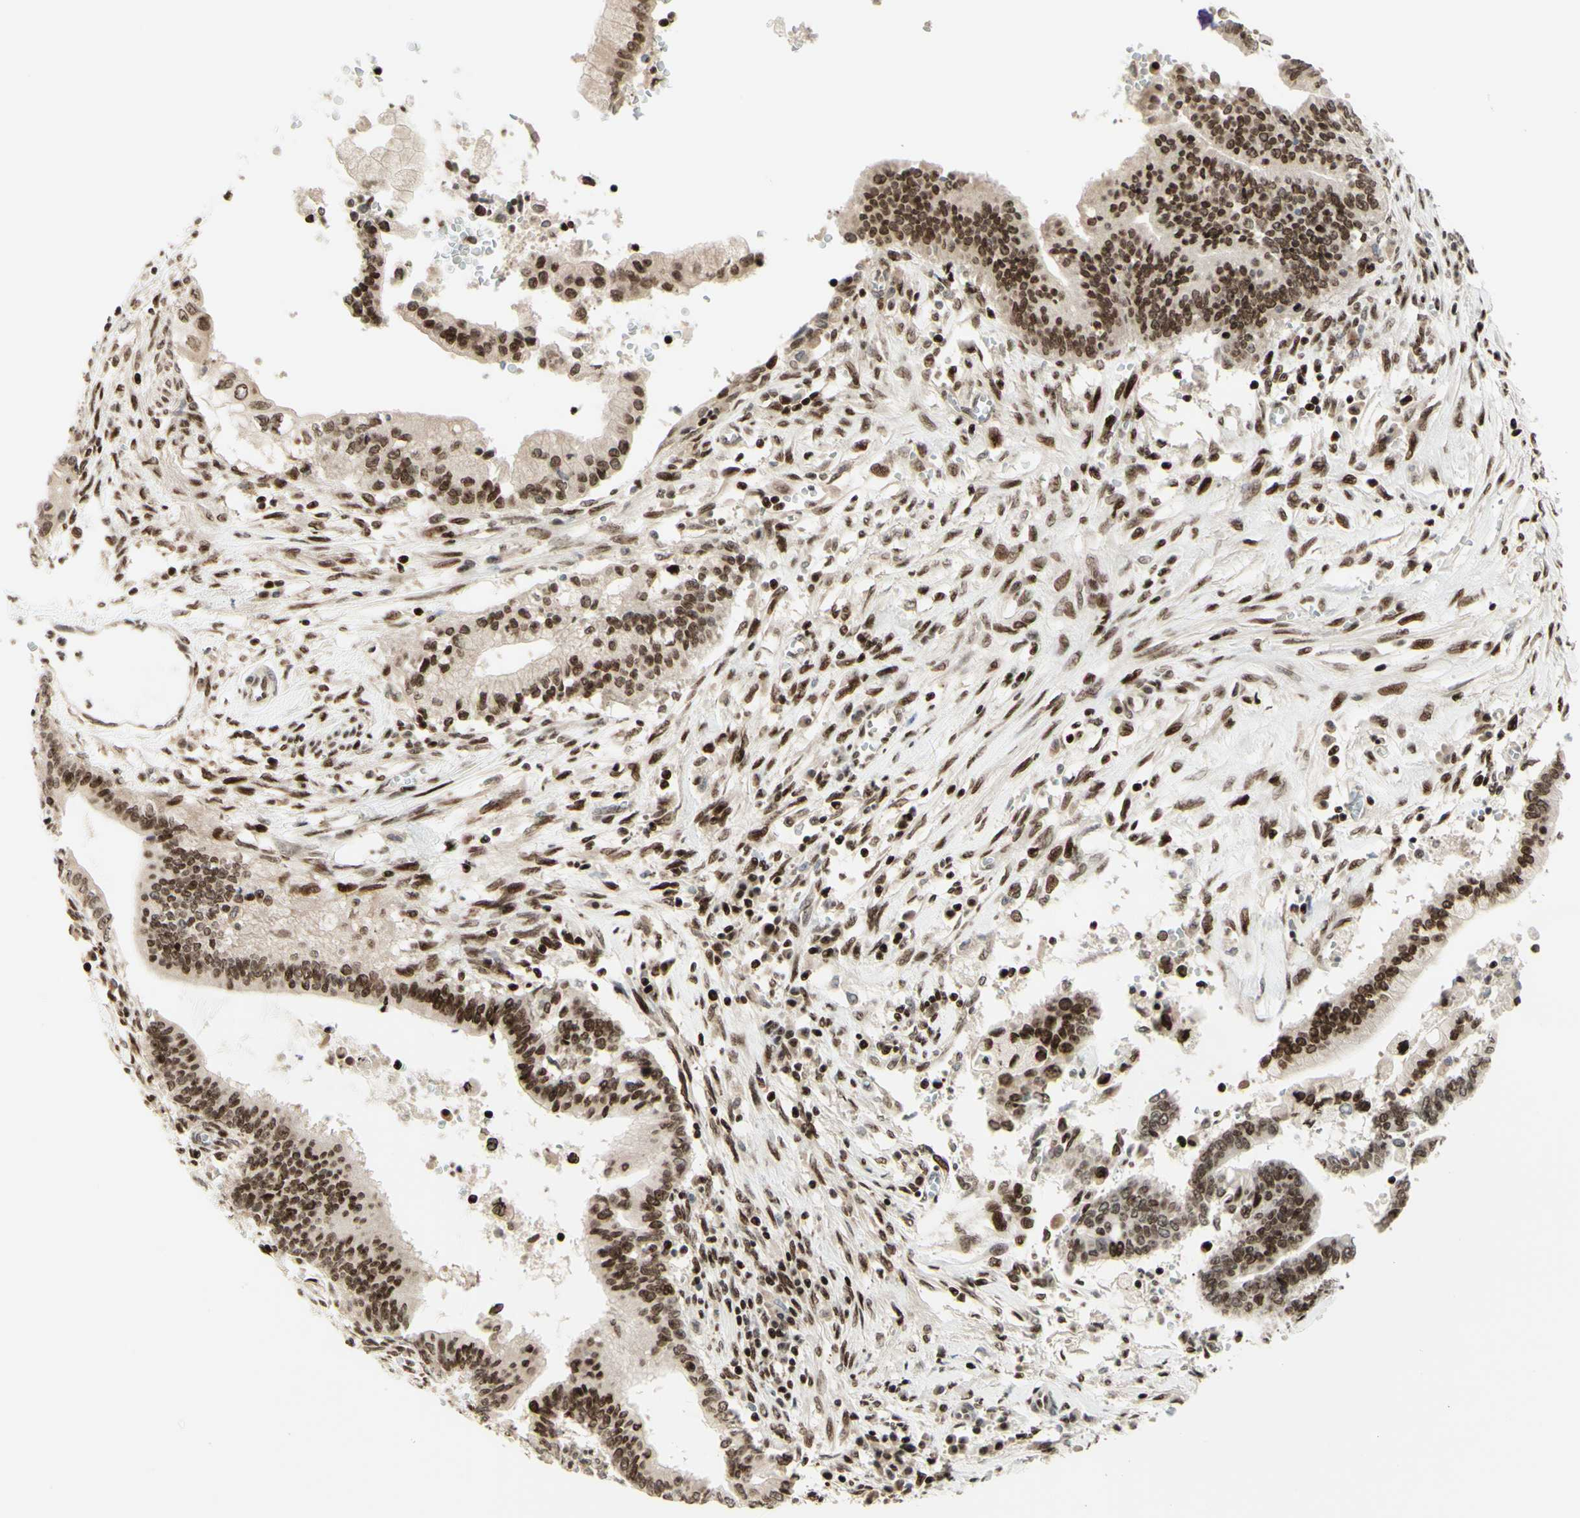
{"staining": {"intensity": "strong", "quantity": "25%-75%", "location": "cytoplasmic/membranous,nuclear"}, "tissue": "cervical cancer", "cell_type": "Tumor cells", "image_type": "cancer", "snomed": [{"axis": "morphology", "description": "Adenocarcinoma, NOS"}, {"axis": "topography", "description": "Cervix"}], "caption": "Immunohistochemical staining of human cervical cancer (adenocarcinoma) exhibits high levels of strong cytoplasmic/membranous and nuclear protein expression in about 25%-75% of tumor cells. Using DAB (3,3'-diaminobenzidine) (brown) and hematoxylin (blue) stains, captured at high magnification using brightfield microscopy.", "gene": "CDKL5", "patient": {"sex": "female", "age": 44}}